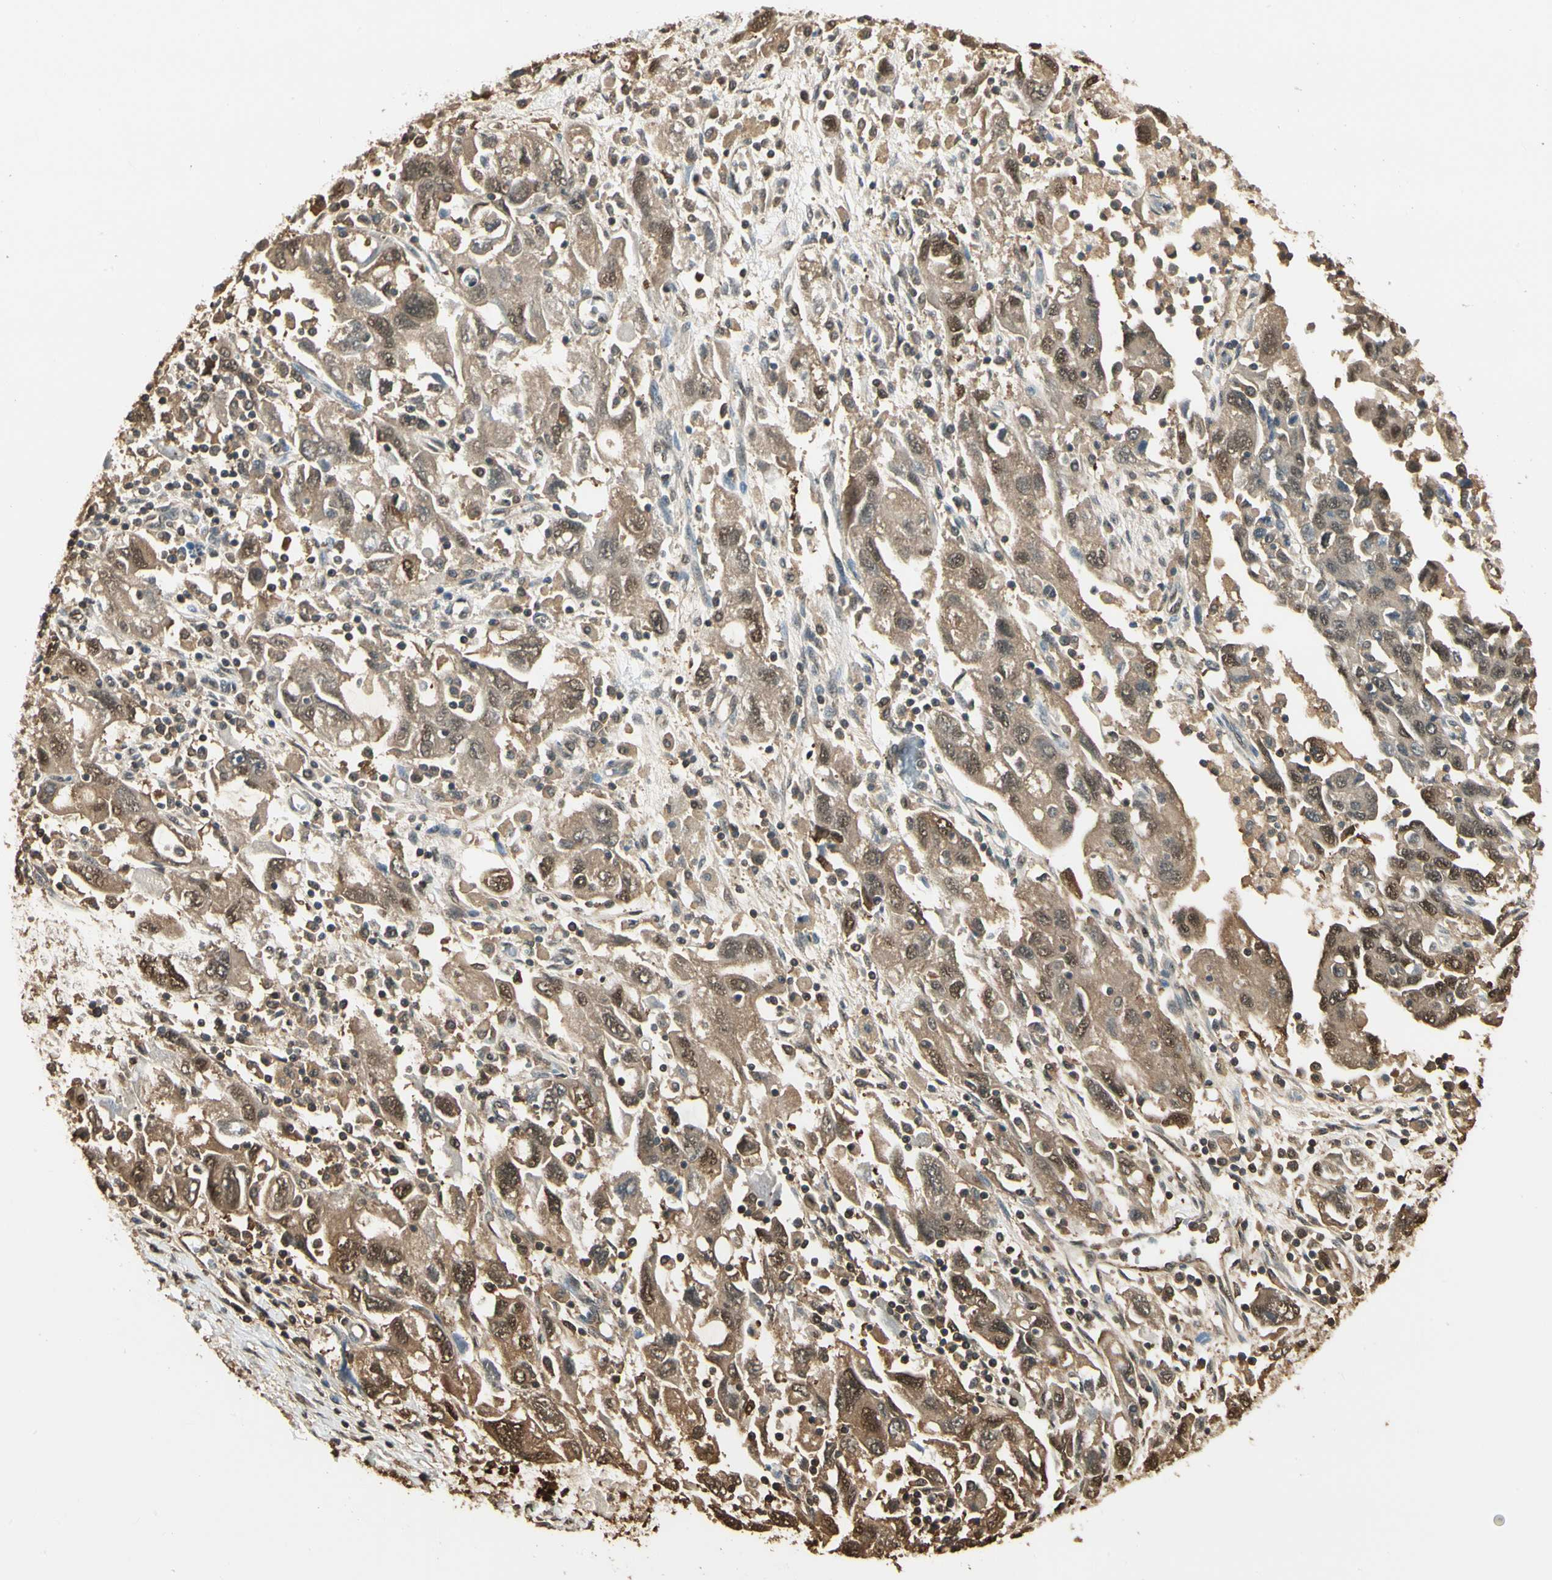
{"staining": {"intensity": "moderate", "quantity": ">75%", "location": "cytoplasmic/membranous,nuclear"}, "tissue": "ovarian cancer", "cell_type": "Tumor cells", "image_type": "cancer", "snomed": [{"axis": "morphology", "description": "Carcinoma, NOS"}, {"axis": "morphology", "description": "Cystadenocarcinoma, serous, NOS"}, {"axis": "topography", "description": "Ovary"}], "caption": "Immunohistochemistry micrograph of neoplastic tissue: carcinoma (ovarian) stained using immunohistochemistry (IHC) reveals medium levels of moderate protein expression localized specifically in the cytoplasmic/membranous and nuclear of tumor cells, appearing as a cytoplasmic/membranous and nuclear brown color.", "gene": "YWHAE", "patient": {"sex": "female", "age": 69}}